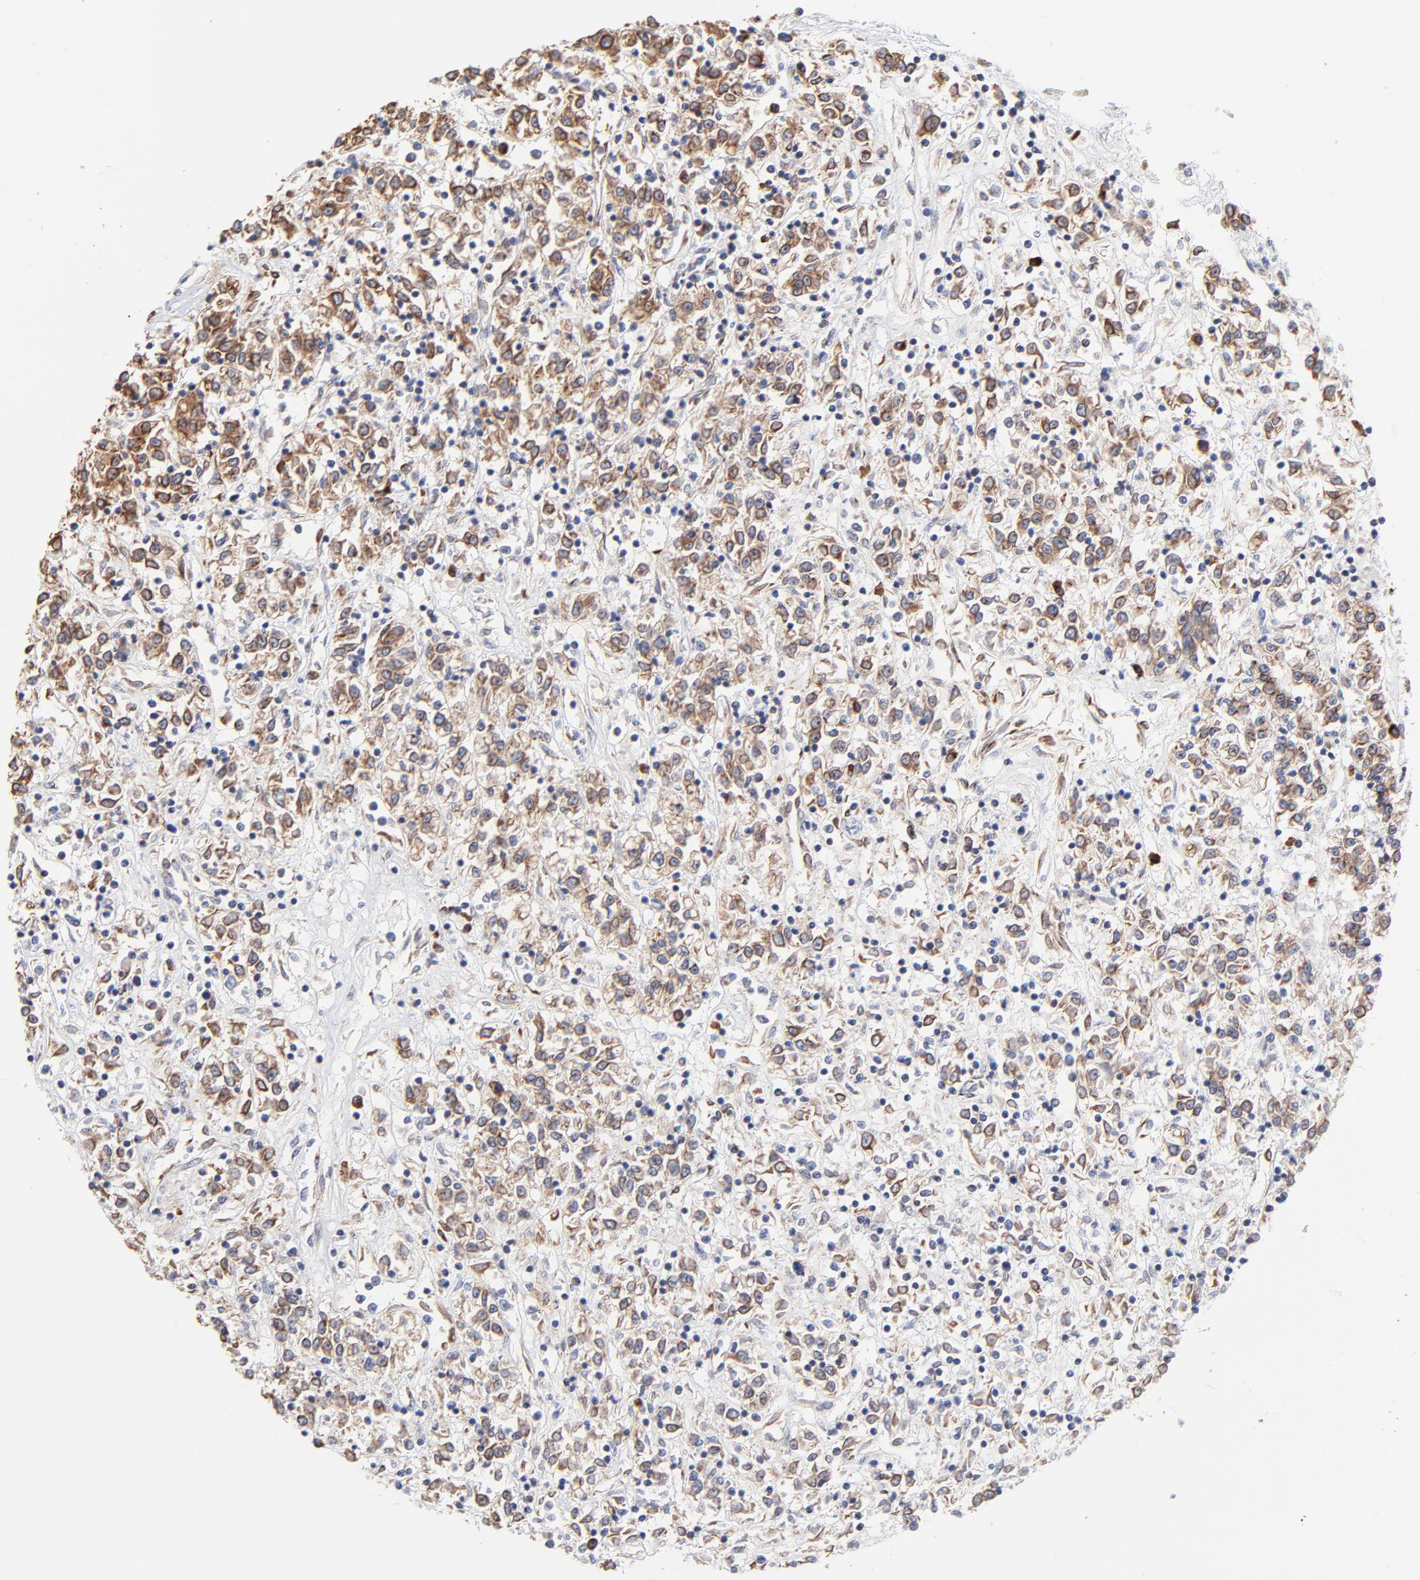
{"staining": {"intensity": "strong", "quantity": ">75%", "location": "cytoplasmic/membranous"}, "tissue": "renal cancer", "cell_type": "Tumor cells", "image_type": "cancer", "snomed": [{"axis": "morphology", "description": "Adenocarcinoma, NOS"}, {"axis": "topography", "description": "Kidney"}], "caption": "Human adenocarcinoma (renal) stained for a protein (brown) demonstrates strong cytoplasmic/membranous positive expression in about >75% of tumor cells.", "gene": "LMAN1", "patient": {"sex": "female", "age": 76}}